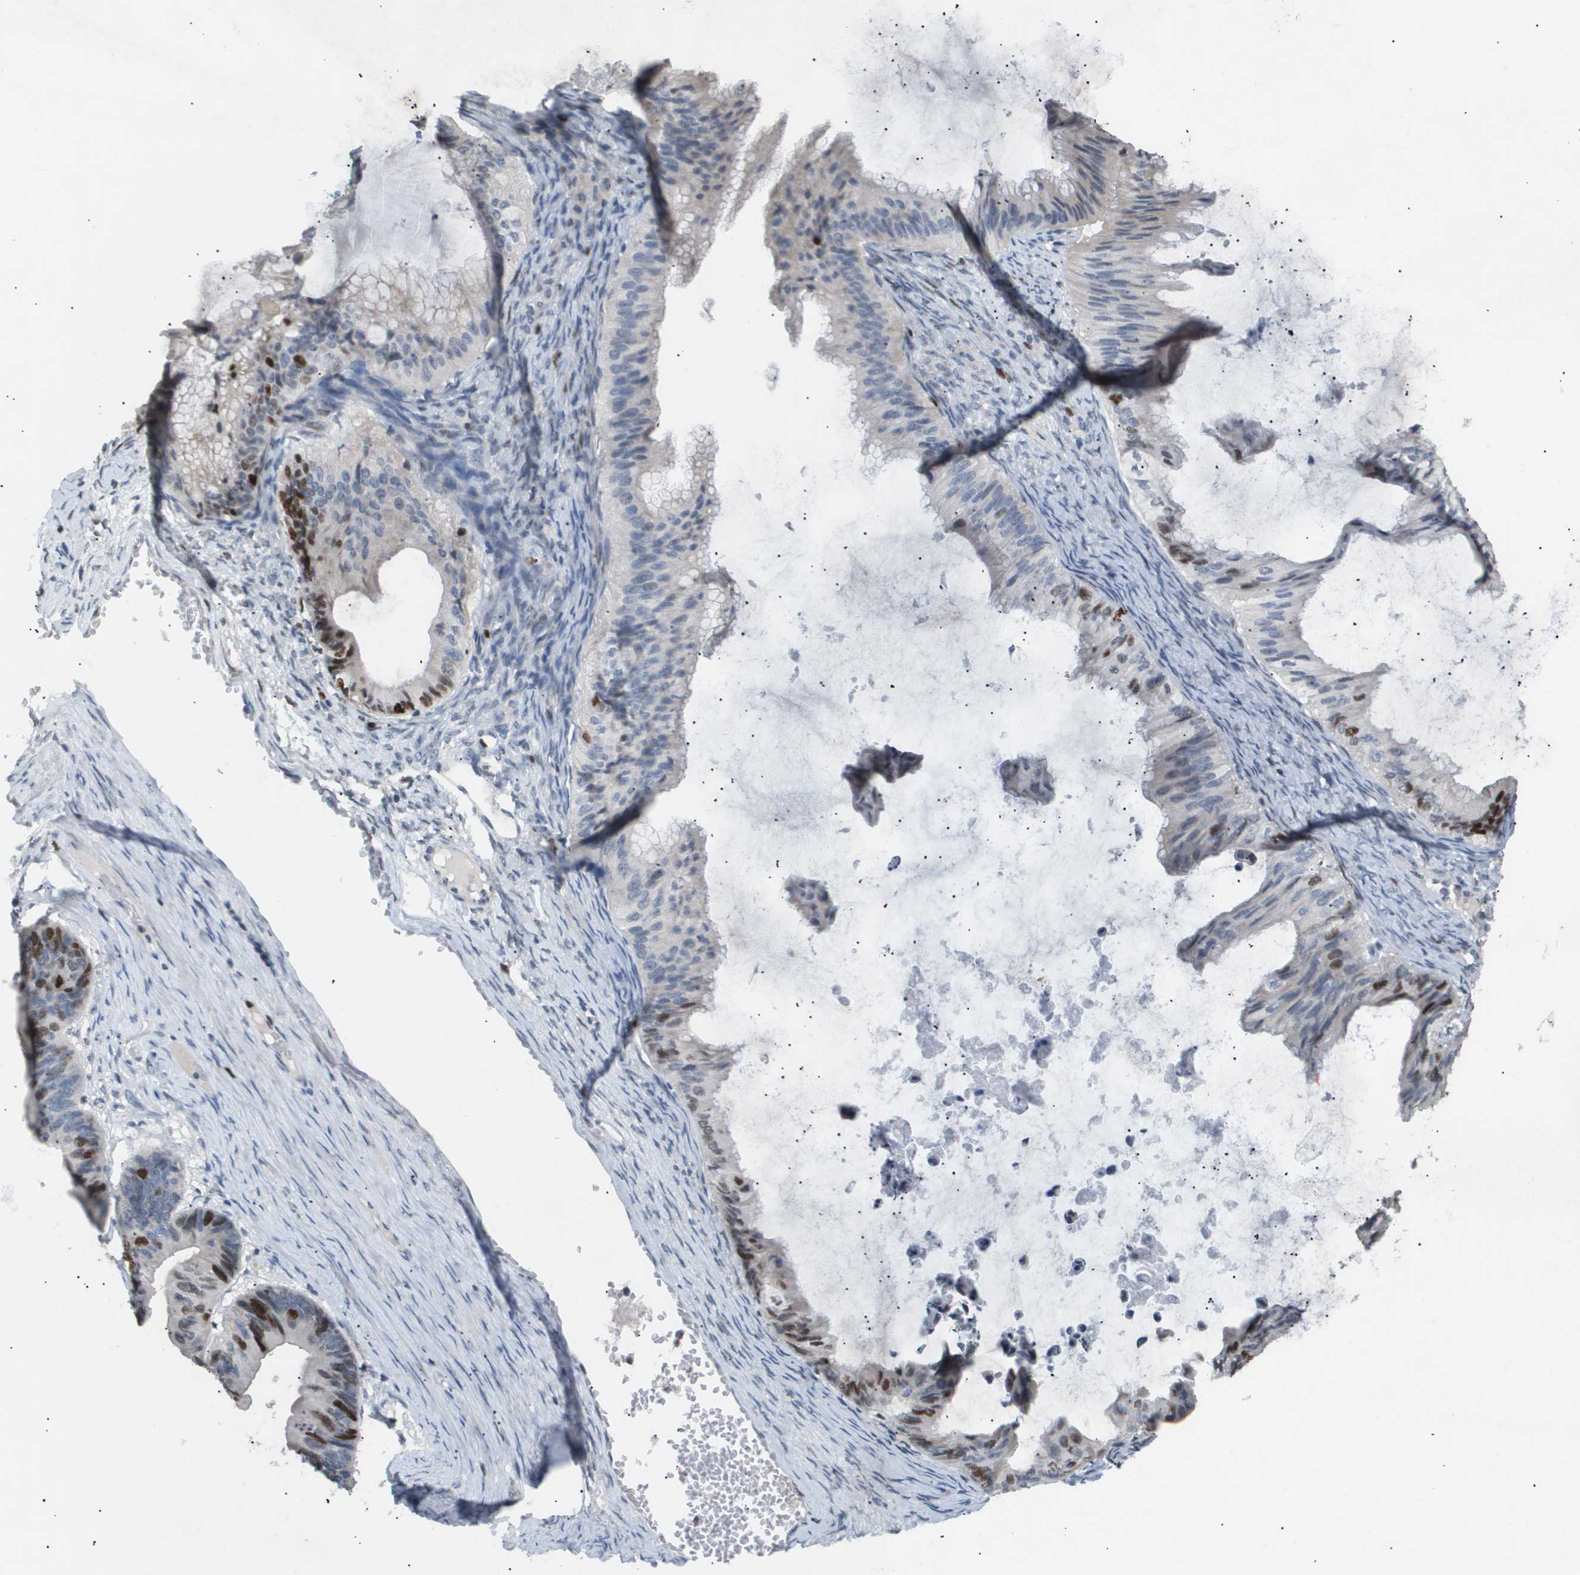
{"staining": {"intensity": "strong", "quantity": "25%-75%", "location": "nuclear"}, "tissue": "ovarian cancer", "cell_type": "Tumor cells", "image_type": "cancer", "snomed": [{"axis": "morphology", "description": "Cystadenocarcinoma, mucinous, NOS"}, {"axis": "topography", "description": "Ovary"}], "caption": "Ovarian cancer tissue shows strong nuclear staining in approximately 25%-75% of tumor cells", "gene": "ANAPC2", "patient": {"sex": "female", "age": 61}}